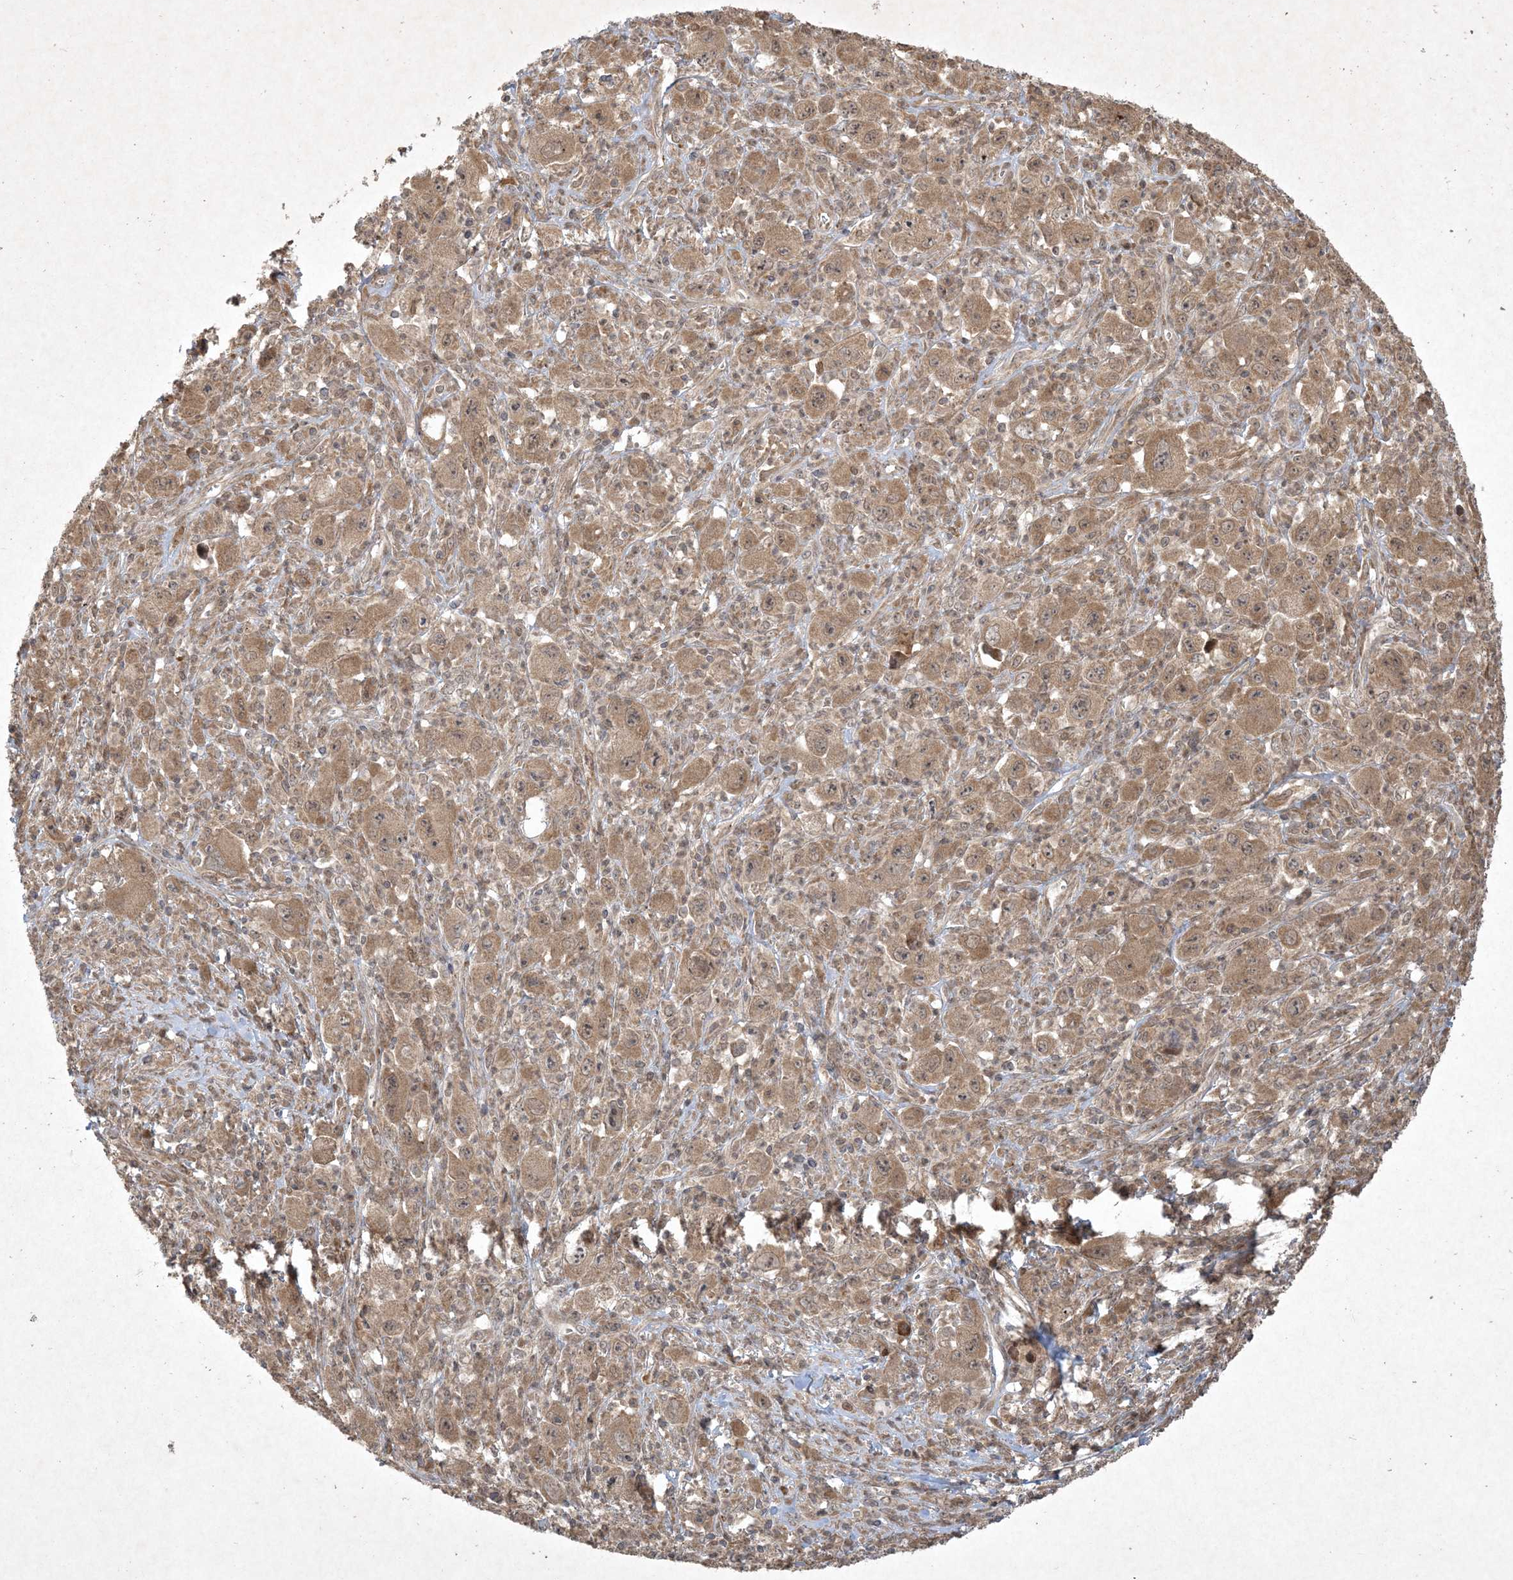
{"staining": {"intensity": "moderate", "quantity": ">75%", "location": "cytoplasmic/membranous,nuclear"}, "tissue": "melanoma", "cell_type": "Tumor cells", "image_type": "cancer", "snomed": [{"axis": "morphology", "description": "Malignant melanoma, Metastatic site"}, {"axis": "topography", "description": "Skin"}], "caption": "This histopathology image demonstrates IHC staining of human malignant melanoma (metastatic site), with medium moderate cytoplasmic/membranous and nuclear expression in approximately >75% of tumor cells.", "gene": "NRBP2", "patient": {"sex": "female", "age": 56}}